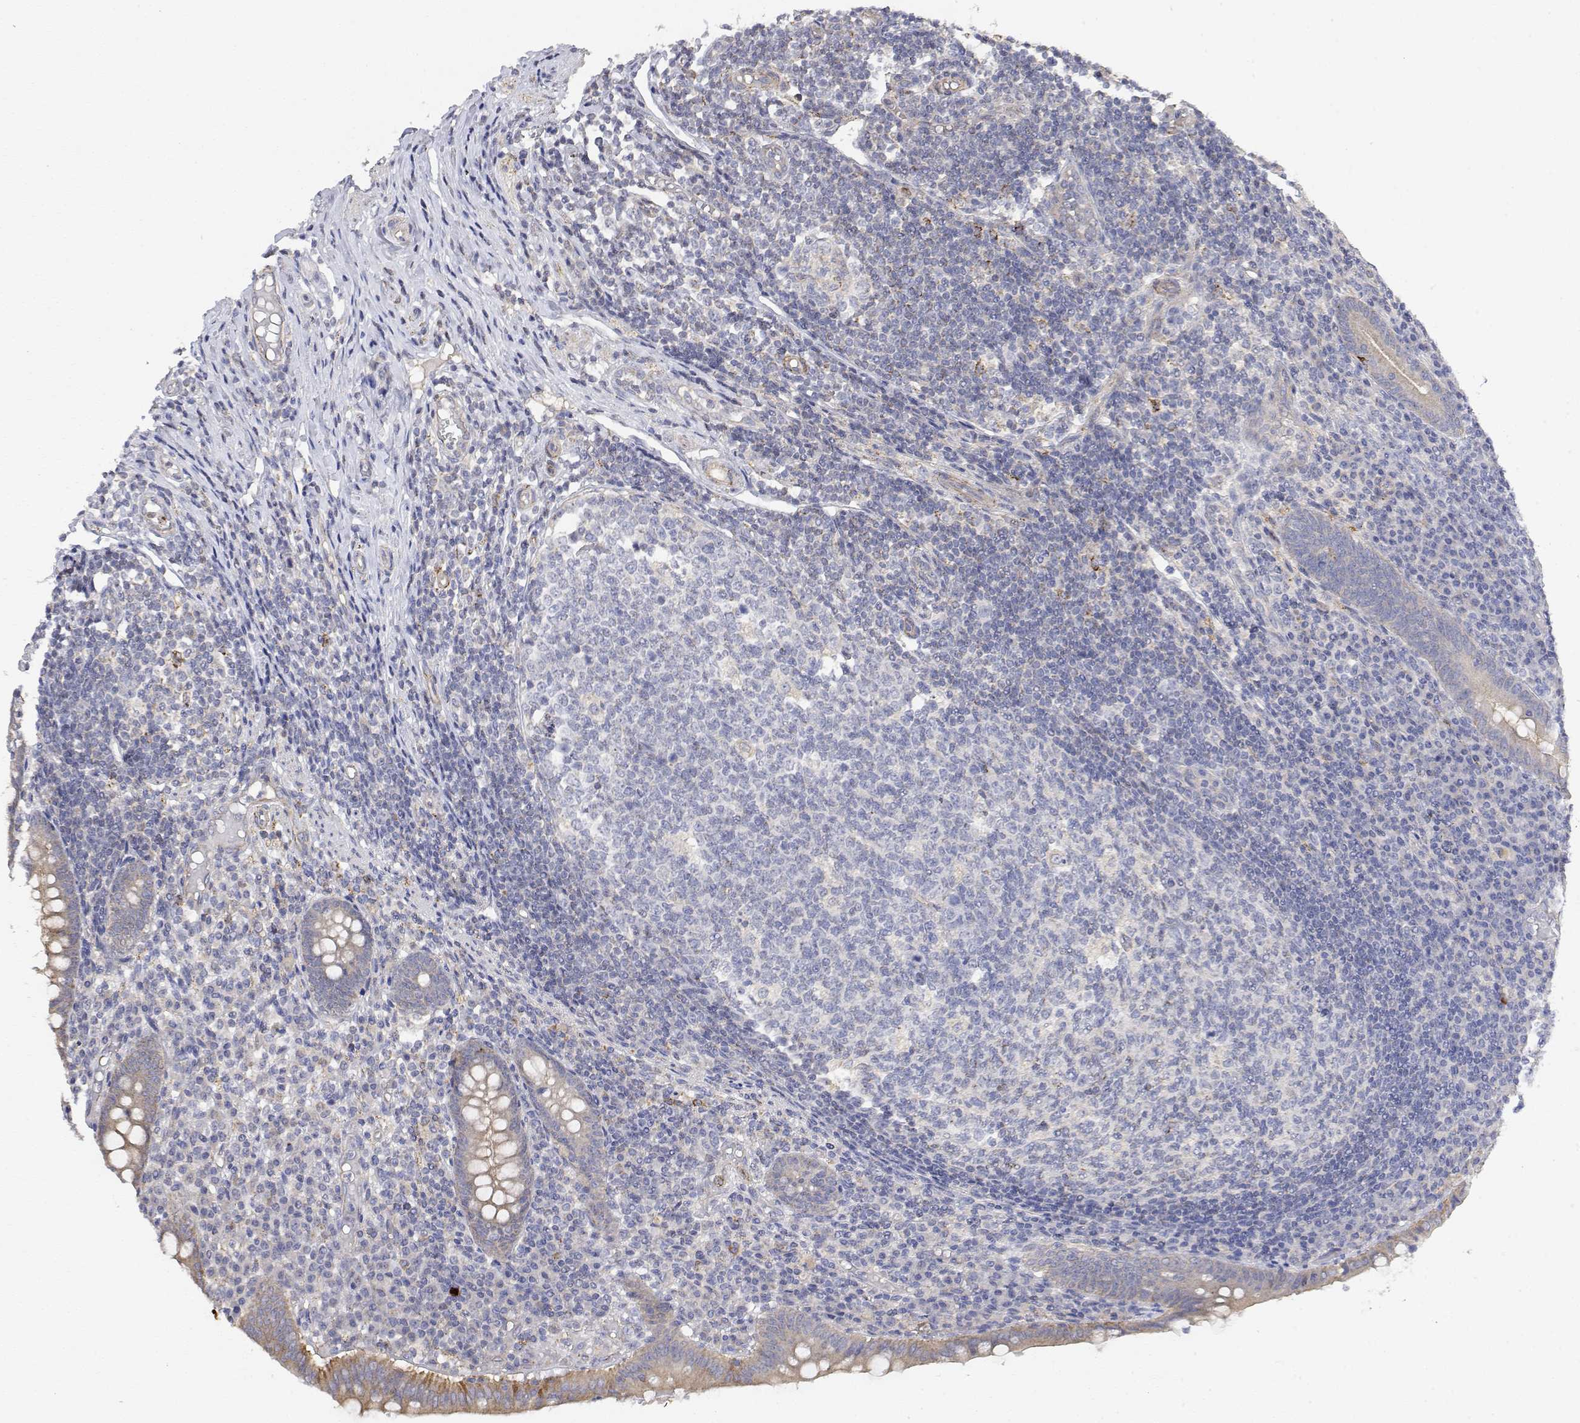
{"staining": {"intensity": "moderate", "quantity": "25%-75%", "location": "cytoplasmic/membranous"}, "tissue": "appendix", "cell_type": "Glandular cells", "image_type": "normal", "snomed": [{"axis": "morphology", "description": "Normal tissue, NOS"}, {"axis": "topography", "description": "Appendix"}], "caption": "Protein staining exhibits moderate cytoplasmic/membranous expression in approximately 25%-75% of glandular cells in unremarkable appendix.", "gene": "LONRF3", "patient": {"sex": "male", "age": 18}}